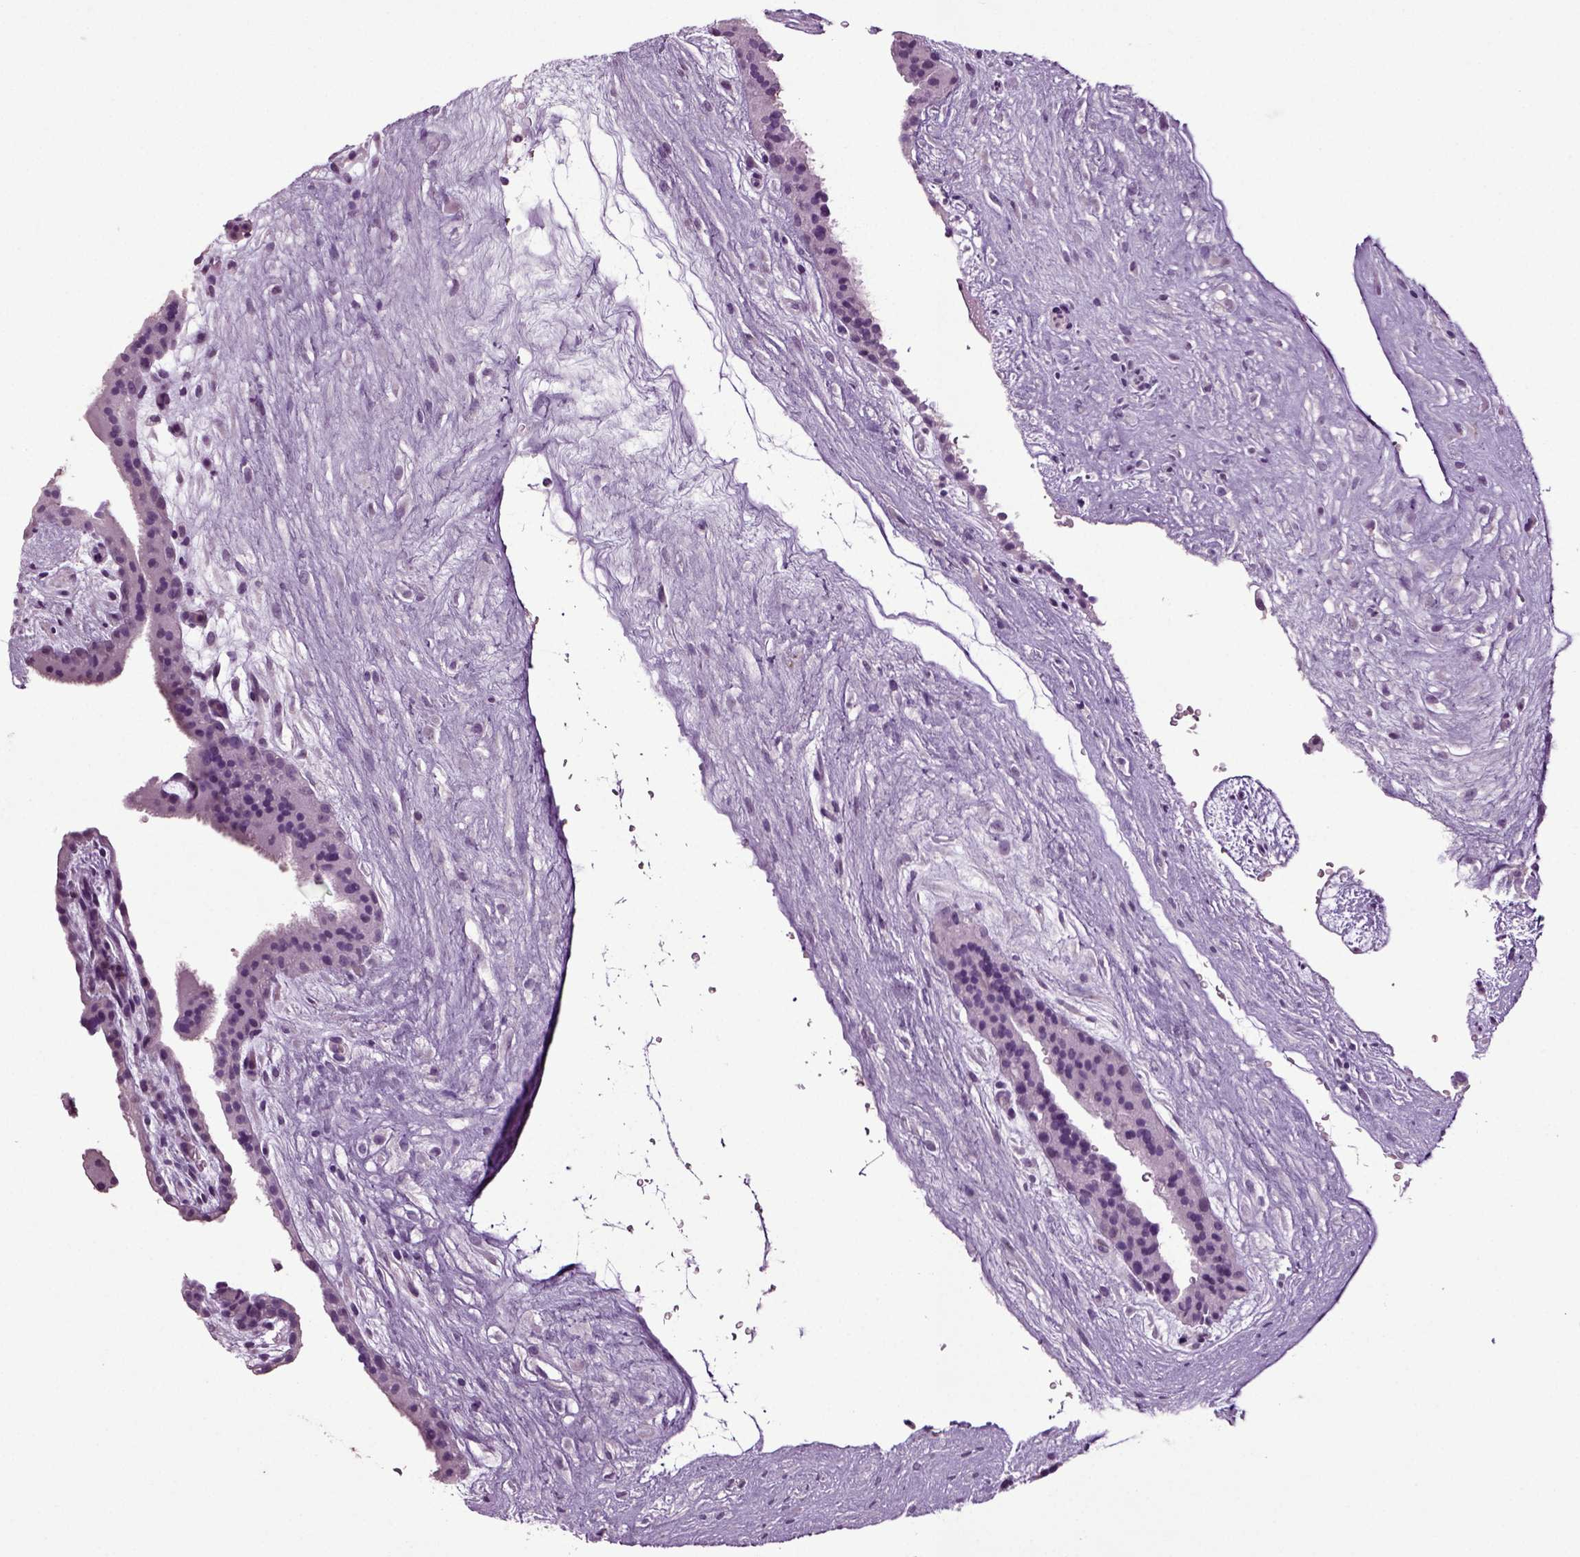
{"staining": {"intensity": "negative", "quantity": "none", "location": "none"}, "tissue": "placenta", "cell_type": "Decidual cells", "image_type": "normal", "snomed": [{"axis": "morphology", "description": "Normal tissue, NOS"}, {"axis": "topography", "description": "Placenta"}], "caption": "This image is of benign placenta stained with immunohistochemistry to label a protein in brown with the nuclei are counter-stained blue. There is no staining in decidual cells.", "gene": "SLC17A6", "patient": {"sex": "female", "age": 19}}